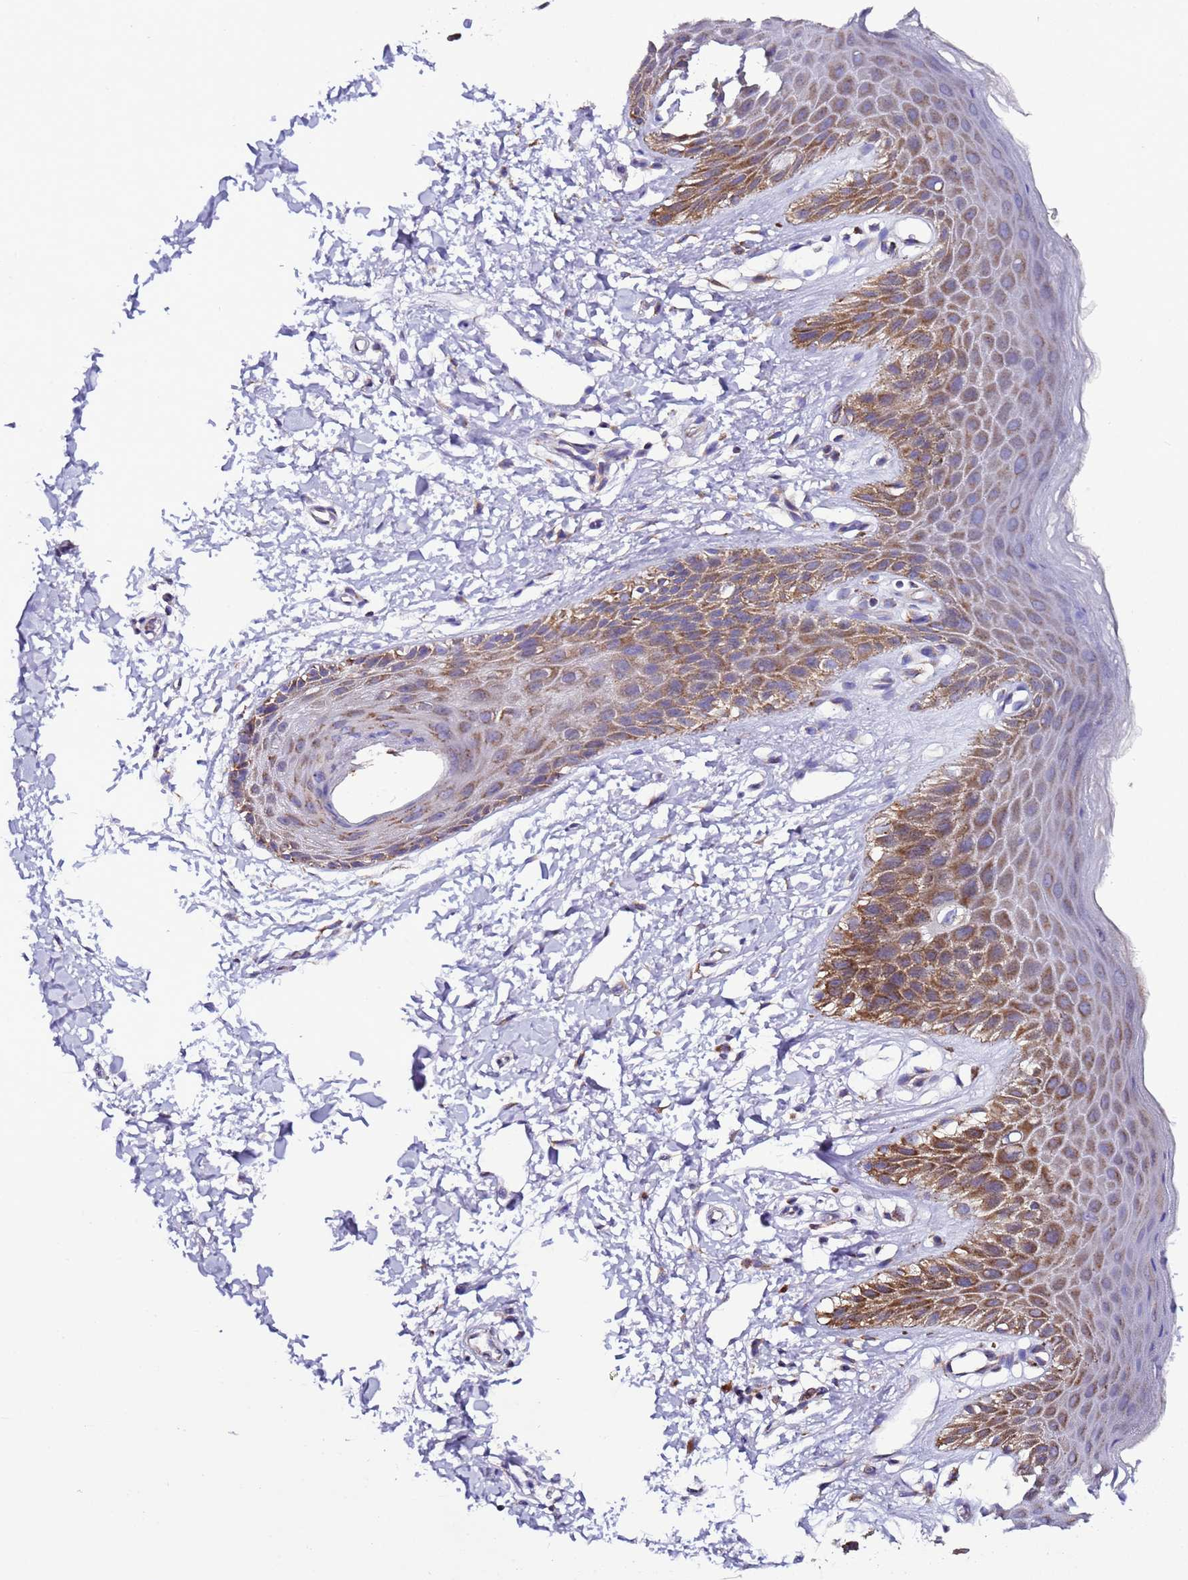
{"staining": {"intensity": "moderate", "quantity": ">75%", "location": "cytoplasmic/membranous"}, "tissue": "skin", "cell_type": "Epidermal cells", "image_type": "normal", "snomed": [{"axis": "morphology", "description": "Normal tissue, NOS"}, {"axis": "topography", "description": "Anal"}], "caption": "Epidermal cells show medium levels of moderate cytoplasmic/membranous expression in about >75% of cells in normal human skin. The staining was performed using DAB (3,3'-diaminobenzidine), with brown indicating positive protein expression. Nuclei are stained blue with hematoxylin.", "gene": "AHI1", "patient": {"sex": "male", "age": 44}}